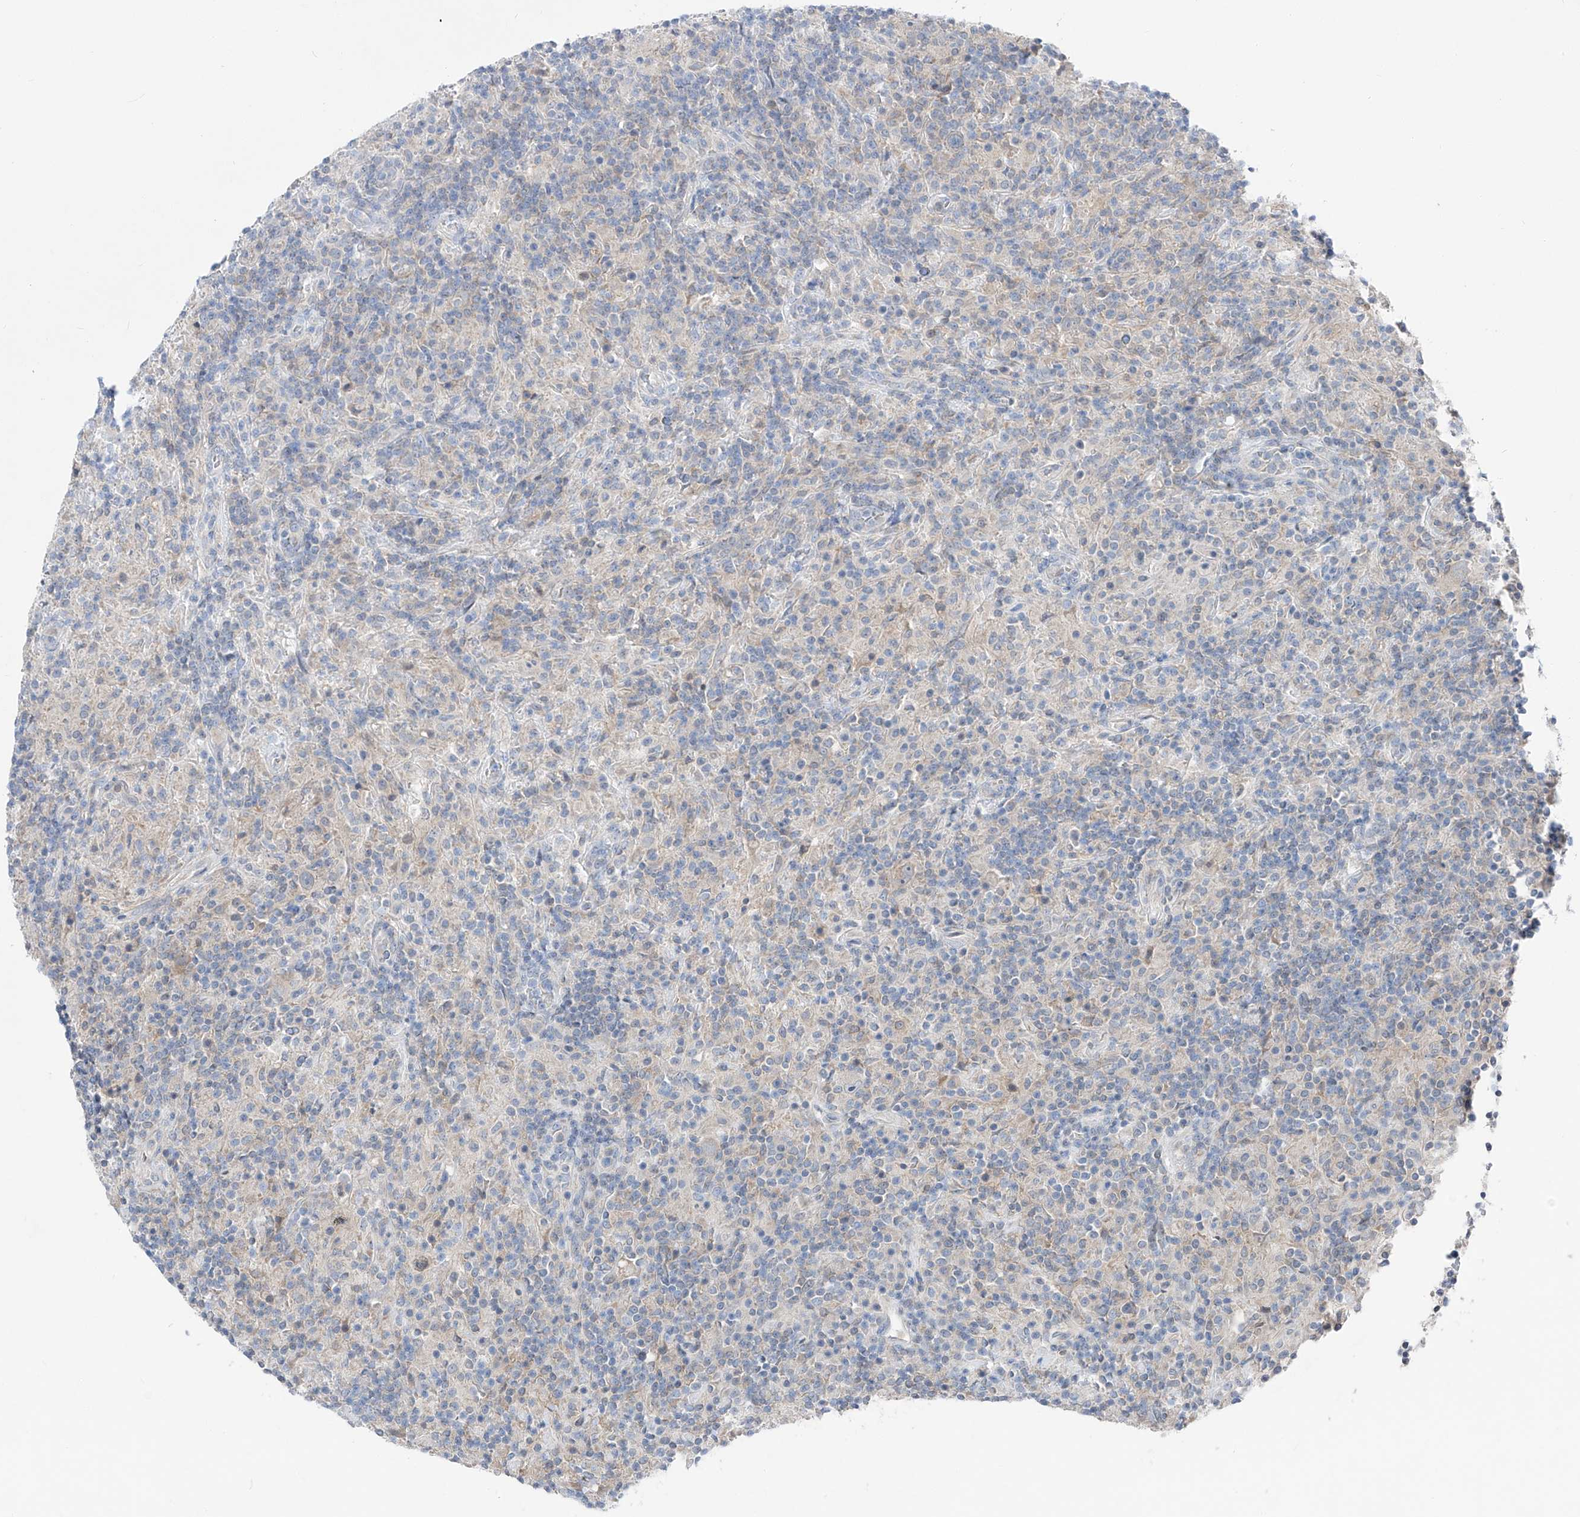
{"staining": {"intensity": "negative", "quantity": "none", "location": "none"}, "tissue": "lymphoma", "cell_type": "Tumor cells", "image_type": "cancer", "snomed": [{"axis": "morphology", "description": "Hodgkin's disease, NOS"}, {"axis": "topography", "description": "Lymph node"}], "caption": "A histopathology image of human Hodgkin's disease is negative for staining in tumor cells.", "gene": "UFL1", "patient": {"sex": "male", "age": 70}}